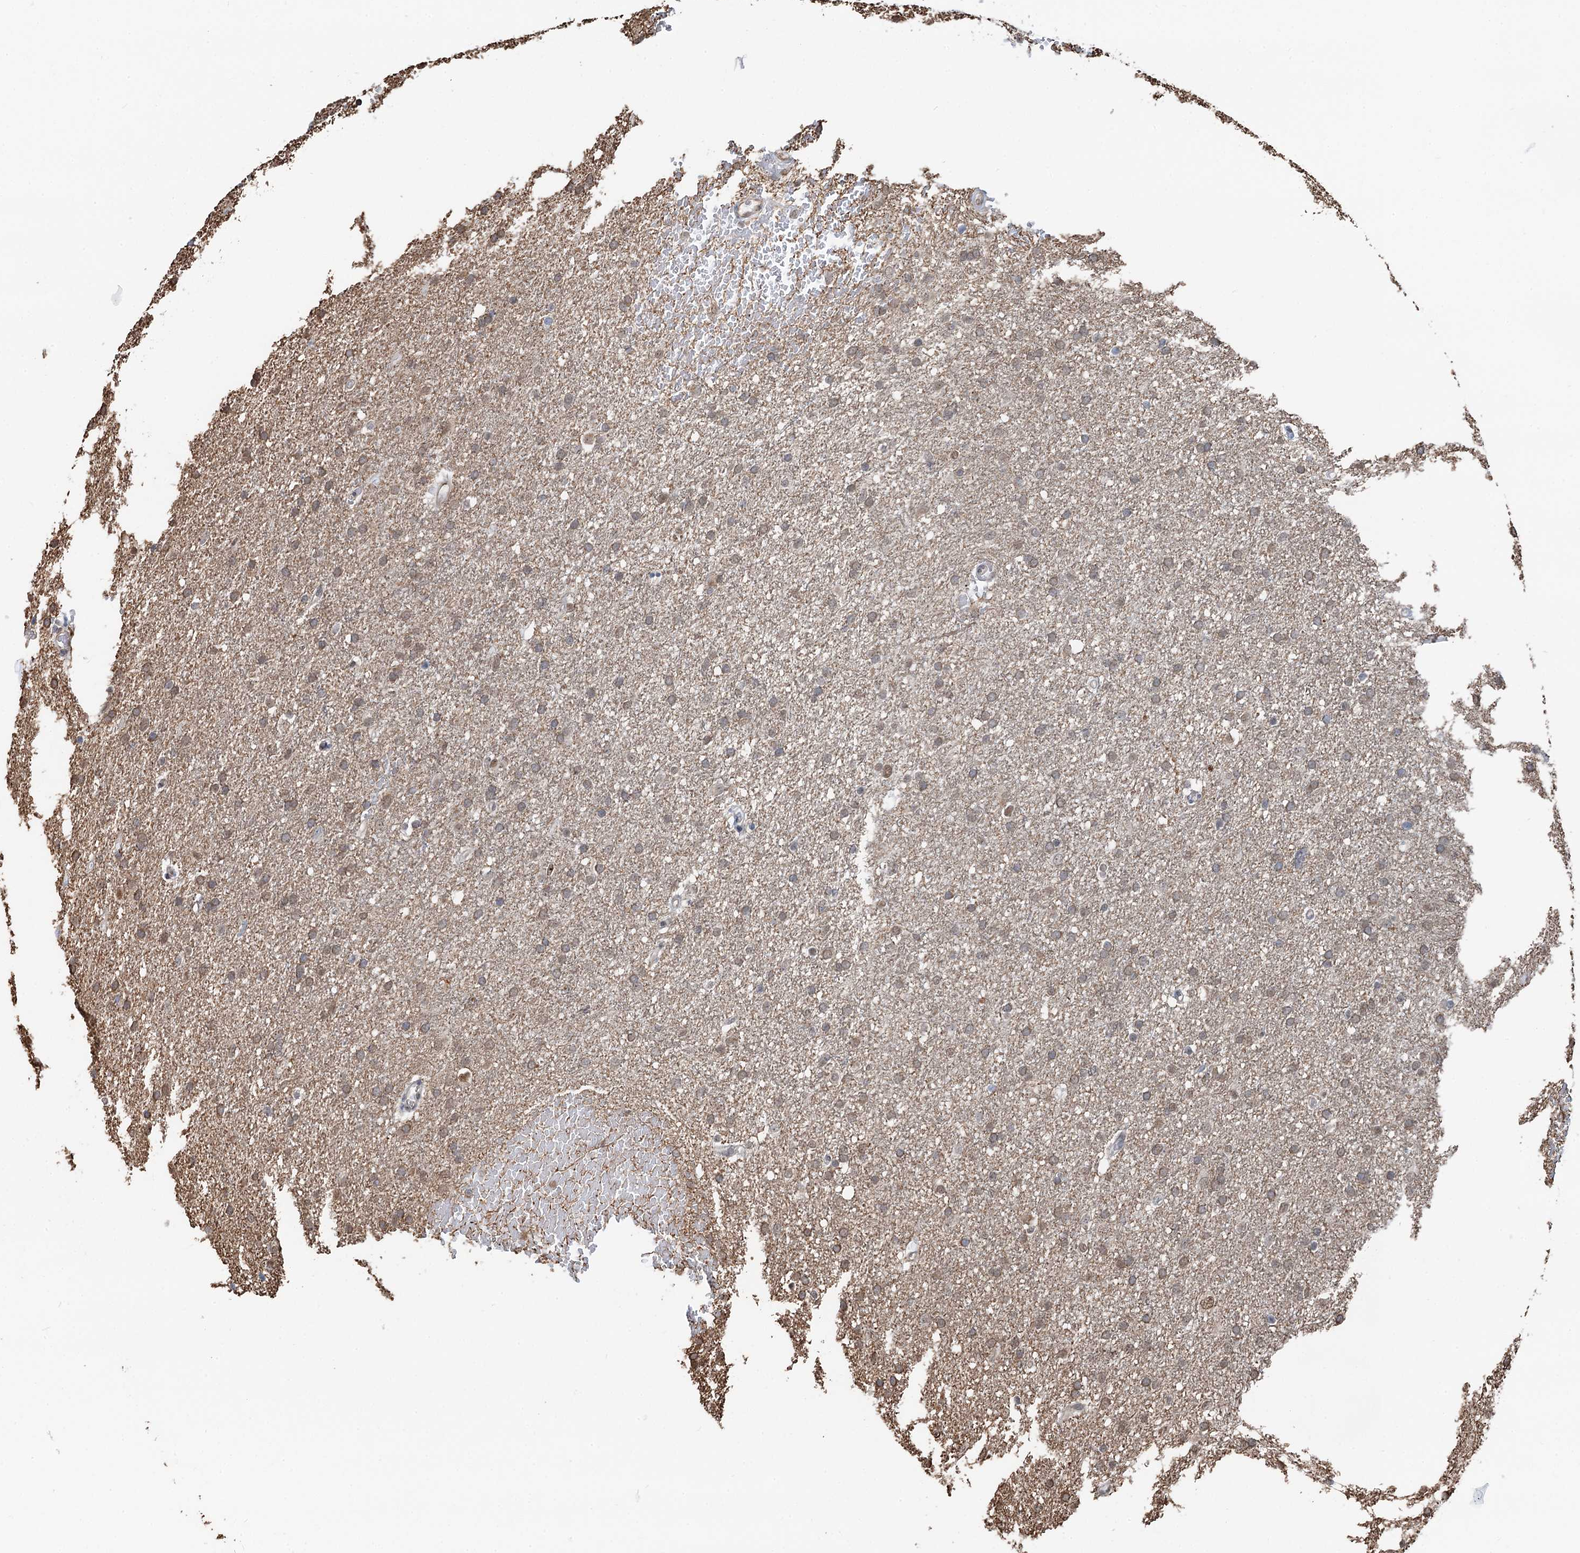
{"staining": {"intensity": "weak", "quantity": ">75%", "location": "cytoplasmic/membranous,nuclear"}, "tissue": "glioma", "cell_type": "Tumor cells", "image_type": "cancer", "snomed": [{"axis": "morphology", "description": "Glioma, malignant, High grade"}, {"axis": "topography", "description": "Cerebral cortex"}], "caption": "A photomicrograph of malignant high-grade glioma stained for a protein displays weak cytoplasmic/membranous and nuclear brown staining in tumor cells. Ihc stains the protein in brown and the nuclei are stained blue.", "gene": "CFDP1", "patient": {"sex": "female", "age": 36}}